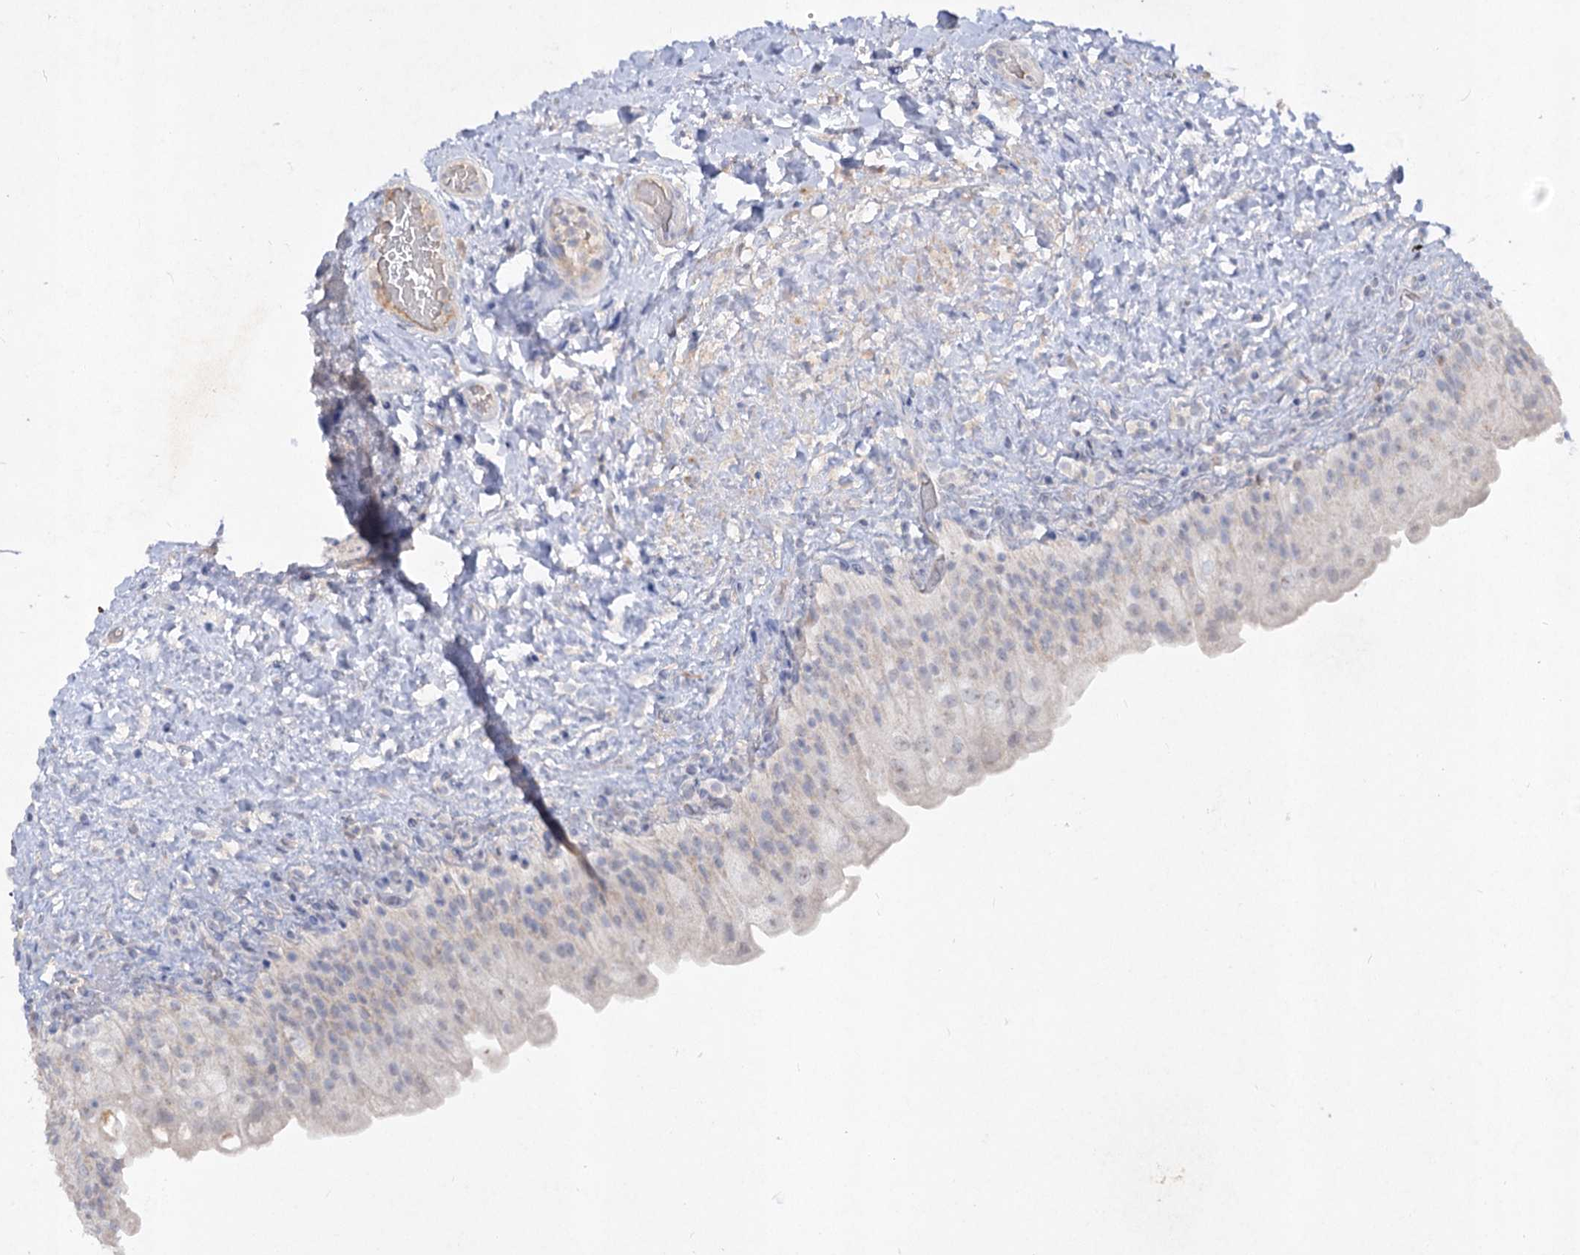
{"staining": {"intensity": "negative", "quantity": "none", "location": "none"}, "tissue": "urinary bladder", "cell_type": "Urothelial cells", "image_type": "normal", "snomed": [{"axis": "morphology", "description": "Normal tissue, NOS"}, {"axis": "topography", "description": "Urinary bladder"}], "caption": "The image reveals no staining of urothelial cells in unremarkable urinary bladder.", "gene": "ATP4A", "patient": {"sex": "female", "age": 27}}